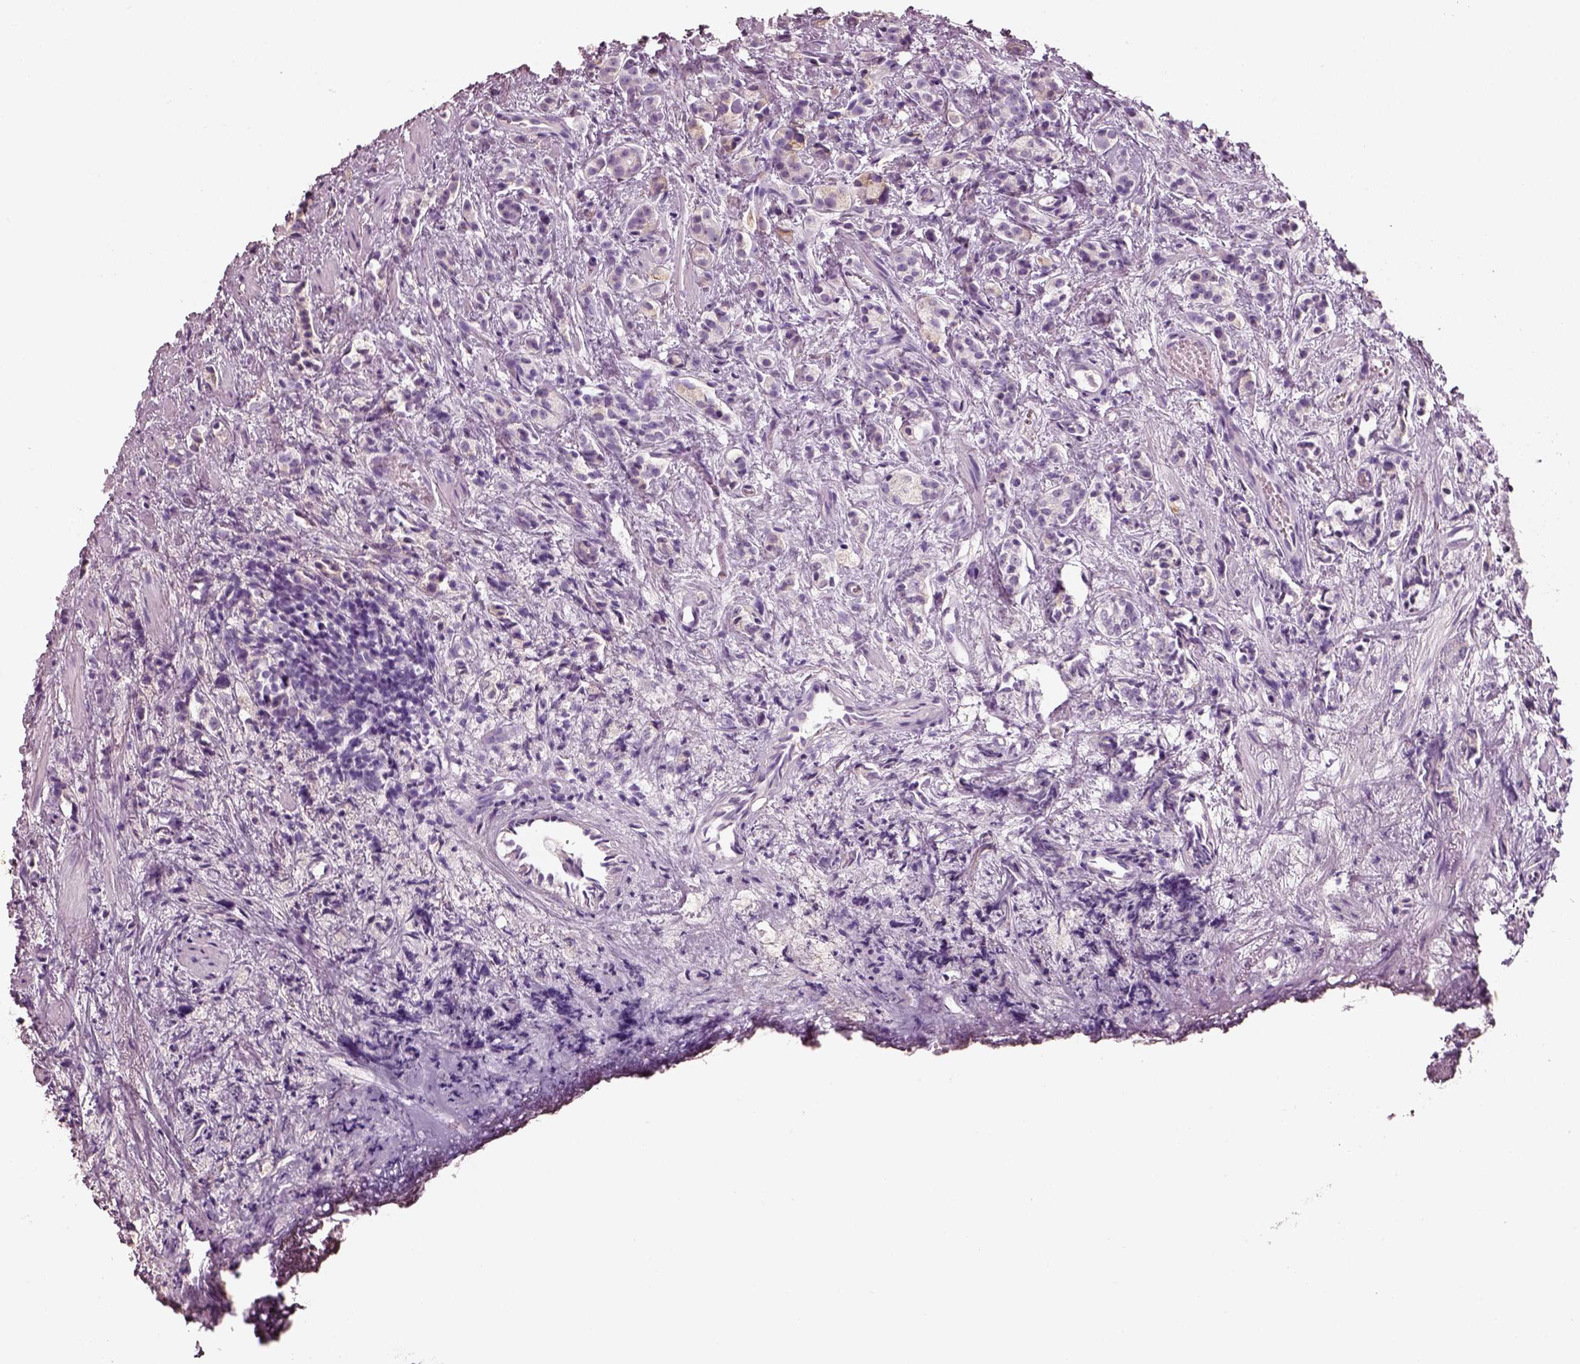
{"staining": {"intensity": "negative", "quantity": "none", "location": "none"}, "tissue": "prostate cancer", "cell_type": "Tumor cells", "image_type": "cancer", "snomed": [{"axis": "morphology", "description": "Adenocarcinoma, High grade"}, {"axis": "topography", "description": "Prostate"}], "caption": "Human prostate cancer stained for a protein using IHC shows no staining in tumor cells.", "gene": "PNOC", "patient": {"sex": "male", "age": 53}}